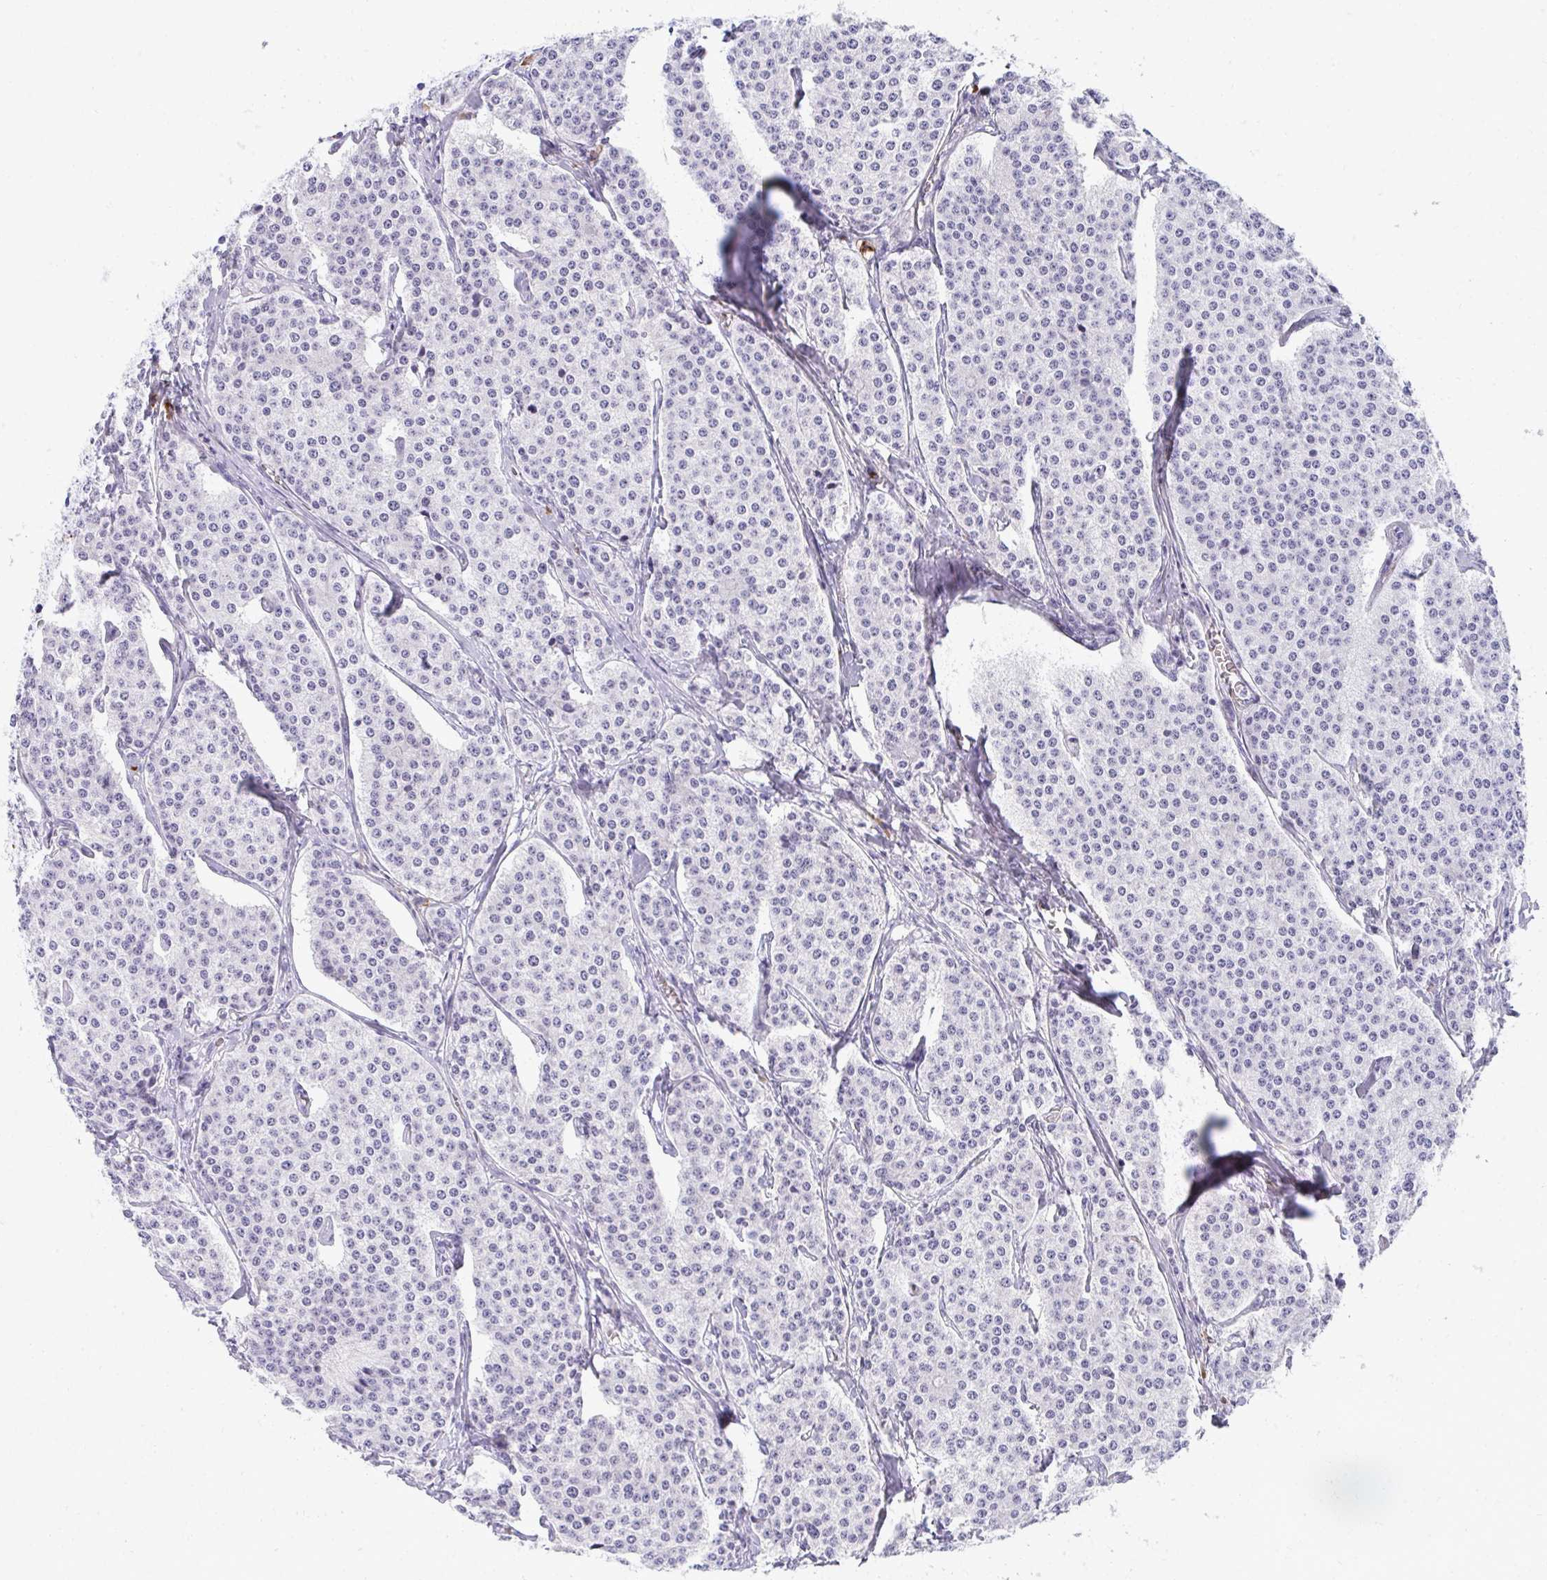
{"staining": {"intensity": "negative", "quantity": "none", "location": "none"}, "tissue": "carcinoid", "cell_type": "Tumor cells", "image_type": "cancer", "snomed": [{"axis": "morphology", "description": "Carcinoid, malignant, NOS"}, {"axis": "topography", "description": "Small intestine"}], "caption": "DAB (3,3'-diaminobenzidine) immunohistochemical staining of carcinoid displays no significant staining in tumor cells.", "gene": "PUS7L", "patient": {"sex": "female", "age": 64}}